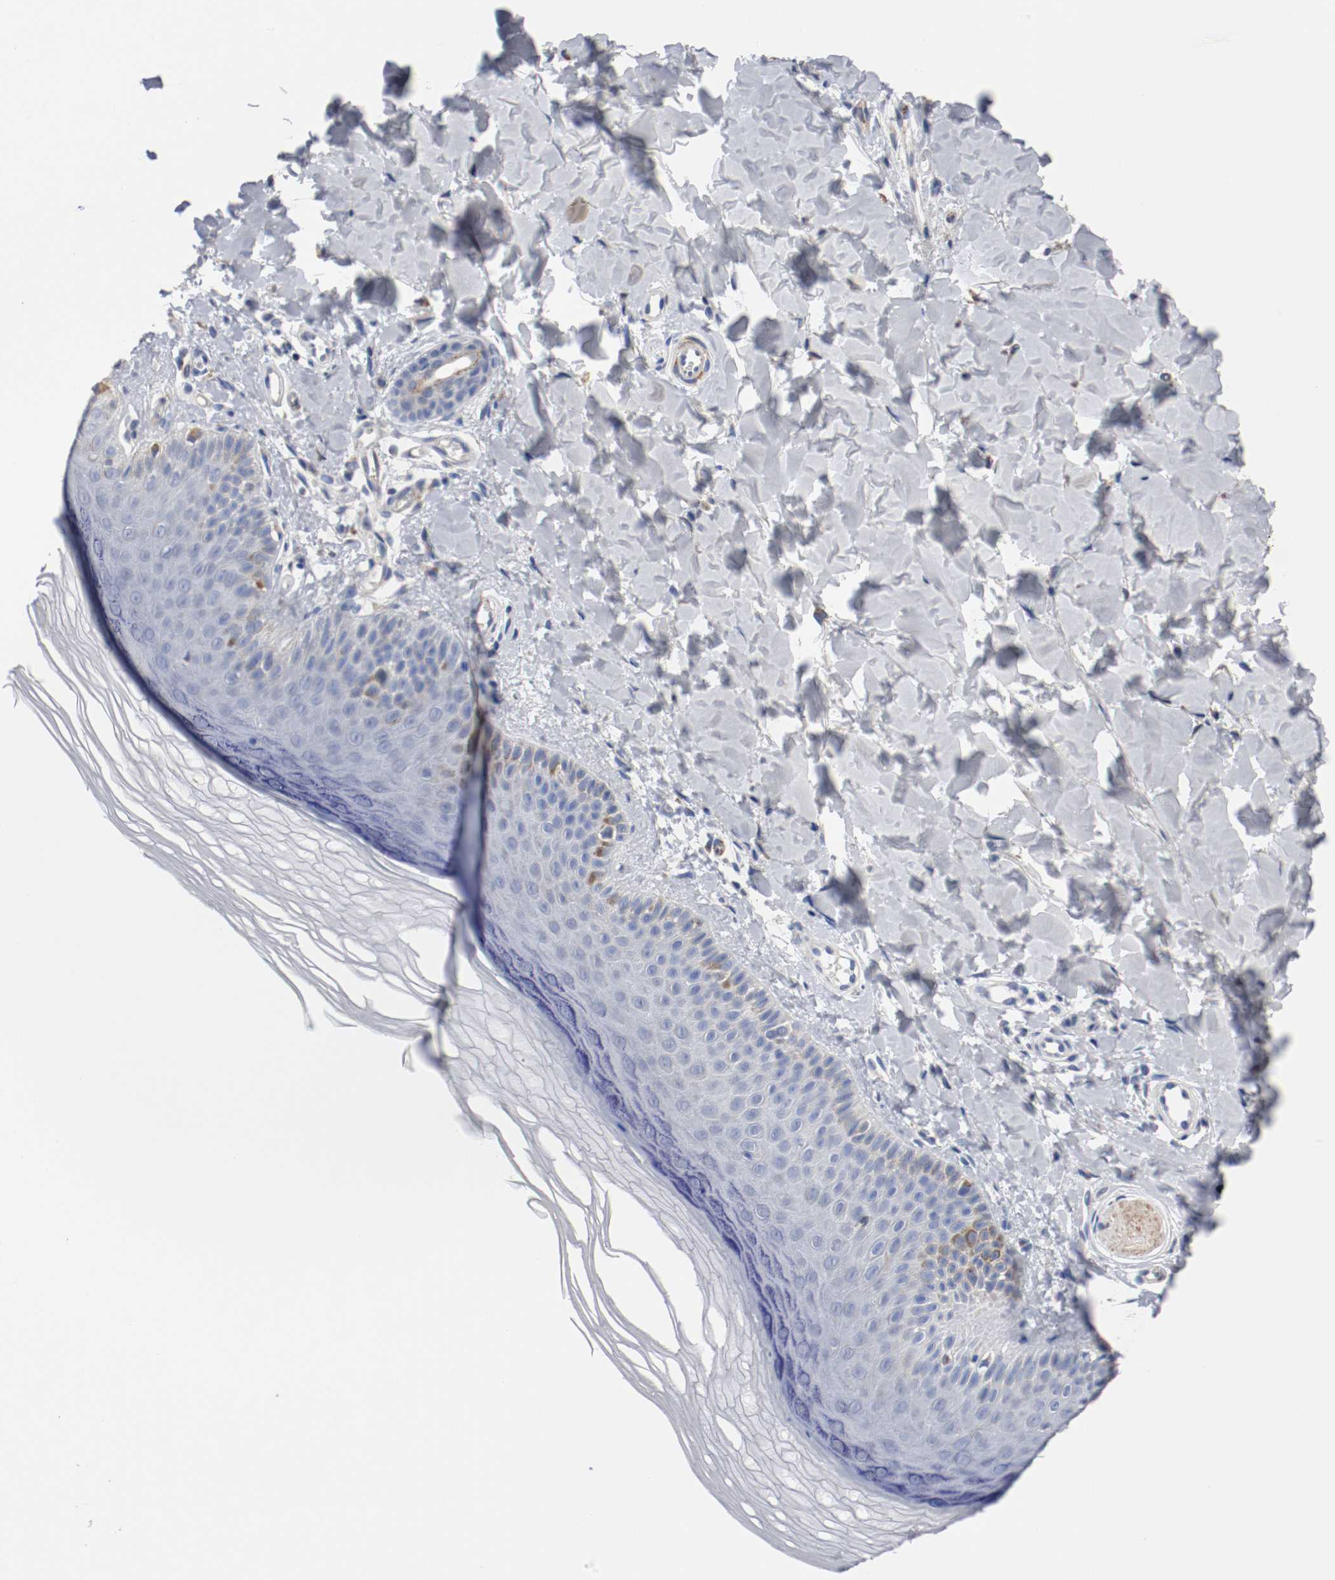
{"staining": {"intensity": "negative", "quantity": "none", "location": "none"}, "tissue": "skin", "cell_type": "Fibroblasts", "image_type": "normal", "snomed": [{"axis": "morphology", "description": "Normal tissue, NOS"}, {"axis": "topography", "description": "Skin"}], "caption": "An immunohistochemistry micrograph of benign skin is shown. There is no staining in fibroblasts of skin. (DAB (3,3'-diaminobenzidine) immunohistochemistry (IHC) visualized using brightfield microscopy, high magnification).", "gene": "TUBD1", "patient": {"sex": "male", "age": 26}}